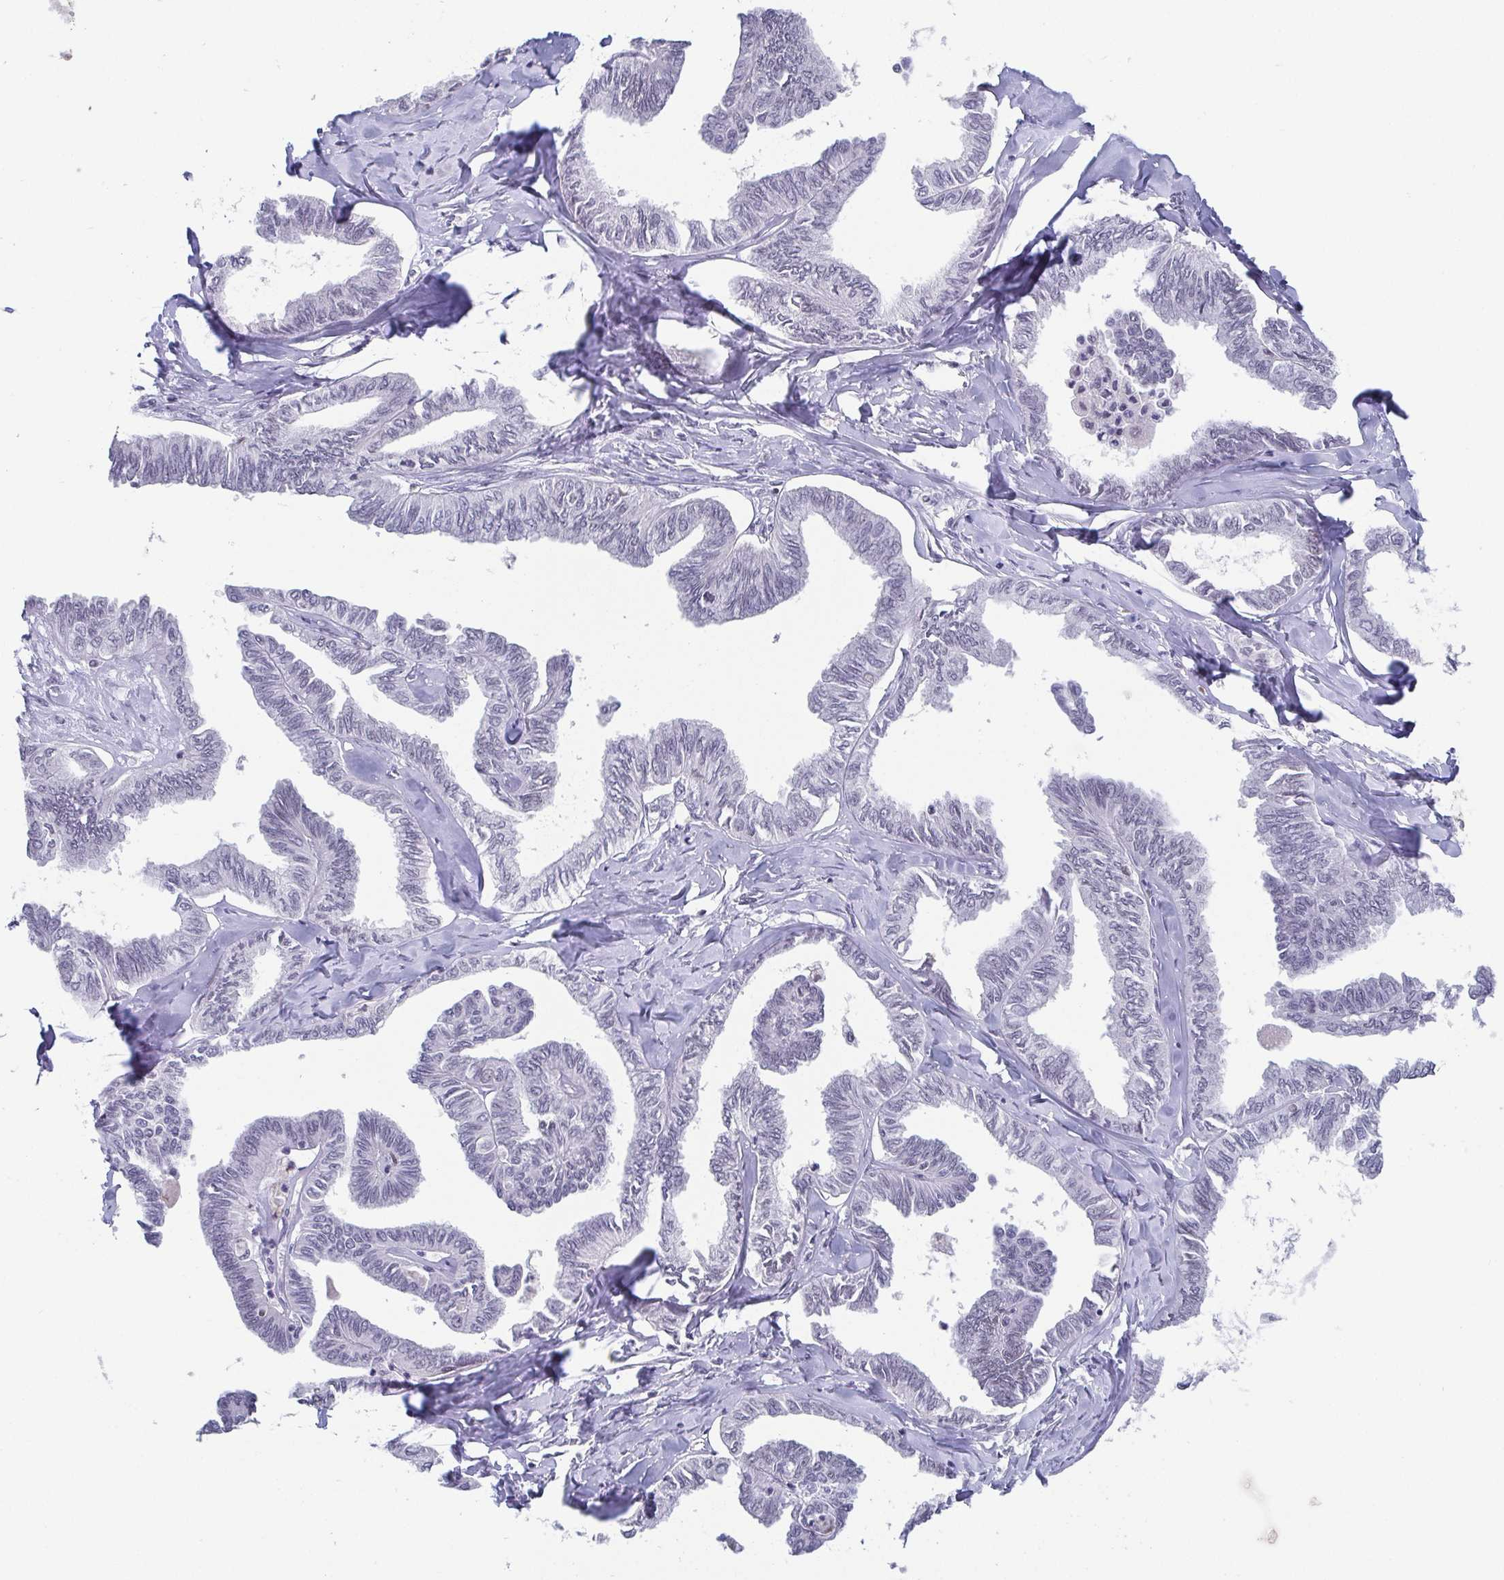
{"staining": {"intensity": "negative", "quantity": "none", "location": "none"}, "tissue": "ovarian cancer", "cell_type": "Tumor cells", "image_type": "cancer", "snomed": [{"axis": "morphology", "description": "Carcinoma, endometroid"}, {"axis": "topography", "description": "Ovary"}], "caption": "This is an IHC image of endometroid carcinoma (ovarian). There is no positivity in tumor cells.", "gene": "CTCF", "patient": {"sex": "female", "age": 70}}